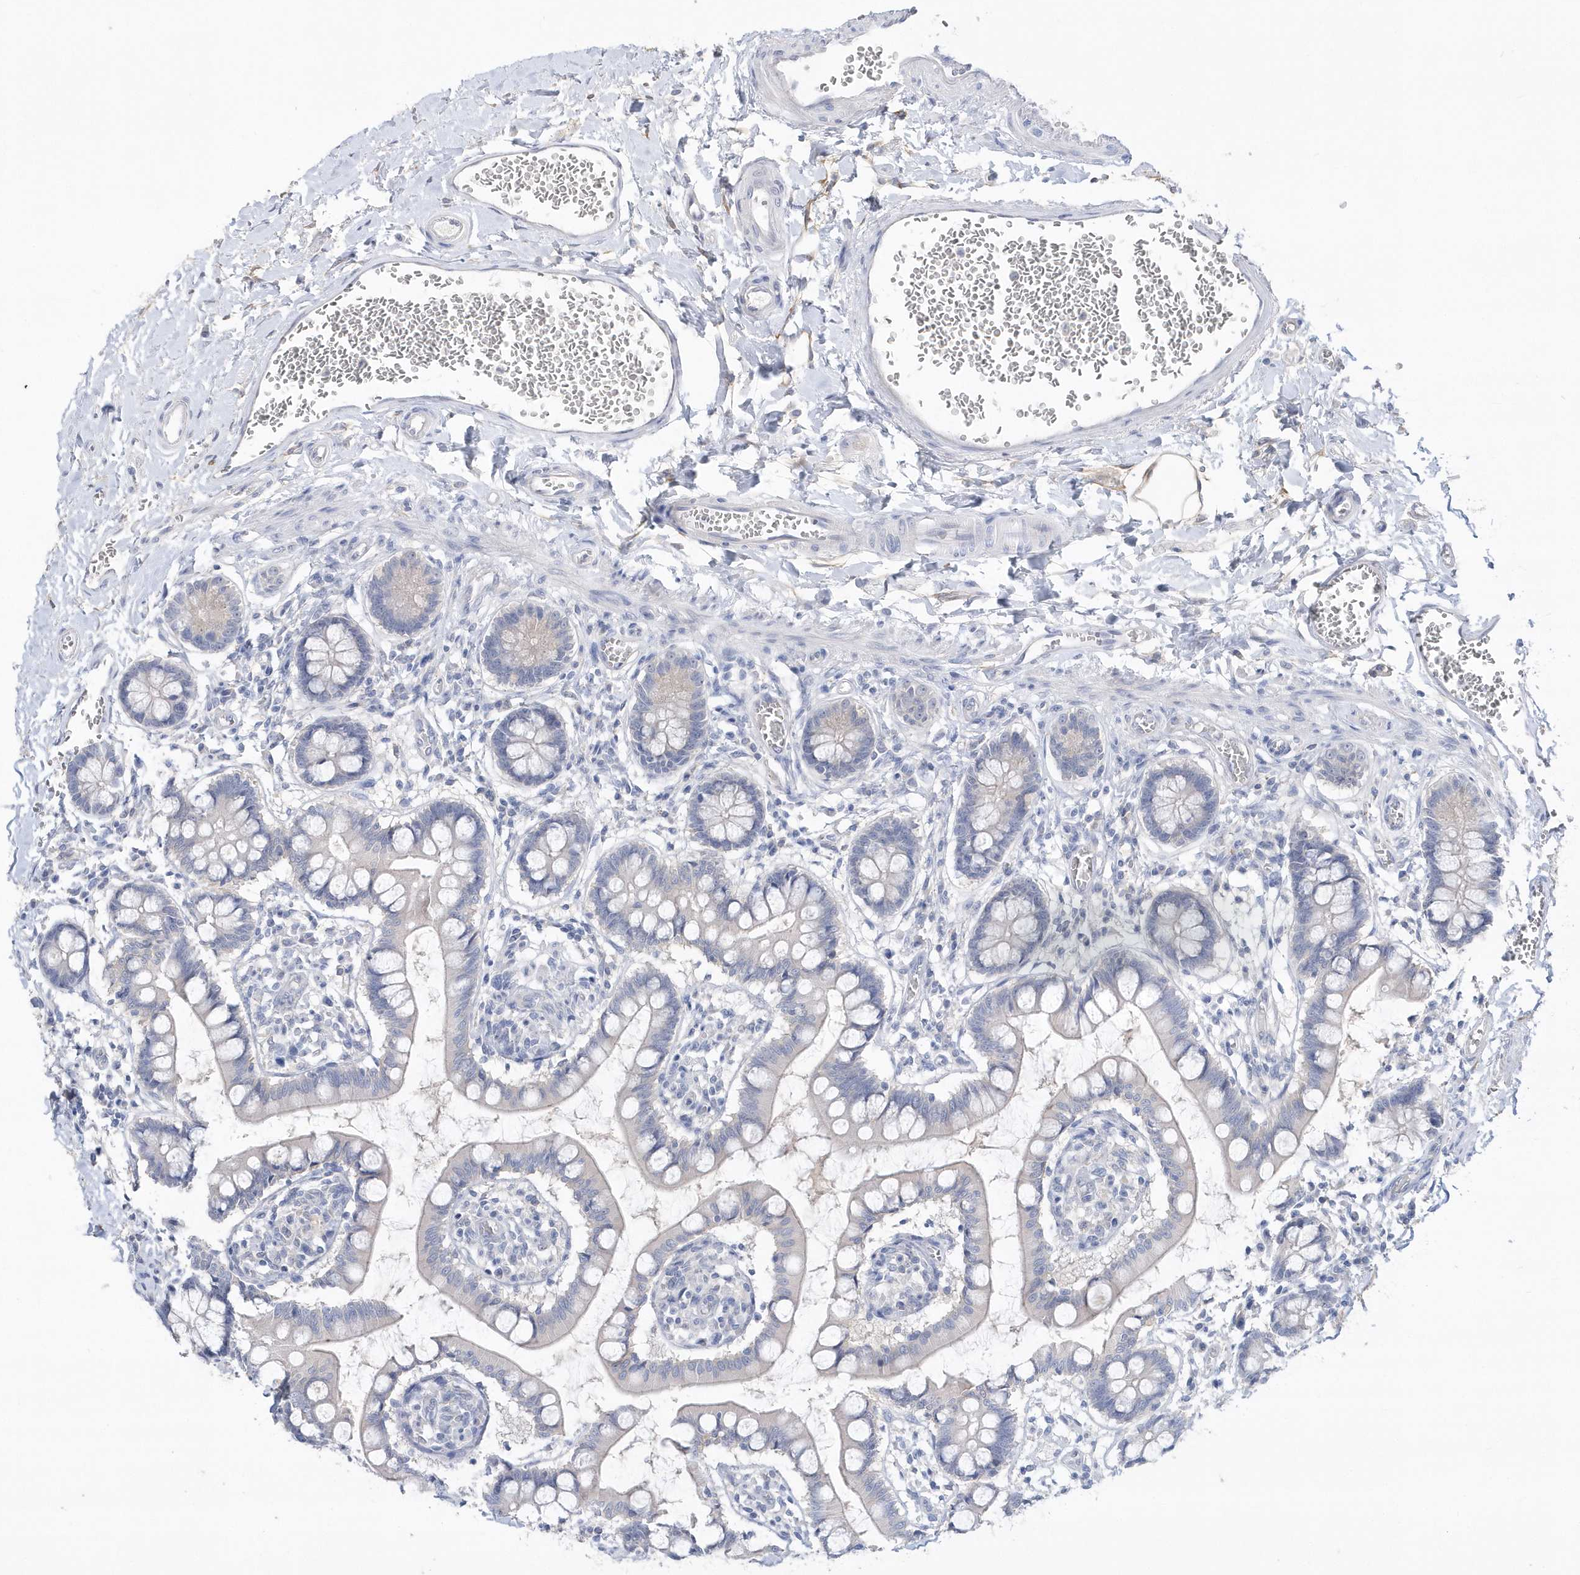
{"staining": {"intensity": "negative", "quantity": "none", "location": "none"}, "tissue": "small intestine", "cell_type": "Glandular cells", "image_type": "normal", "snomed": [{"axis": "morphology", "description": "Normal tissue, NOS"}, {"axis": "topography", "description": "Small intestine"}], "caption": "High magnification brightfield microscopy of normal small intestine stained with DAB (3,3'-diaminobenzidine) (brown) and counterstained with hematoxylin (blue): glandular cells show no significant expression.", "gene": "RPEL1", "patient": {"sex": "male", "age": 52}}